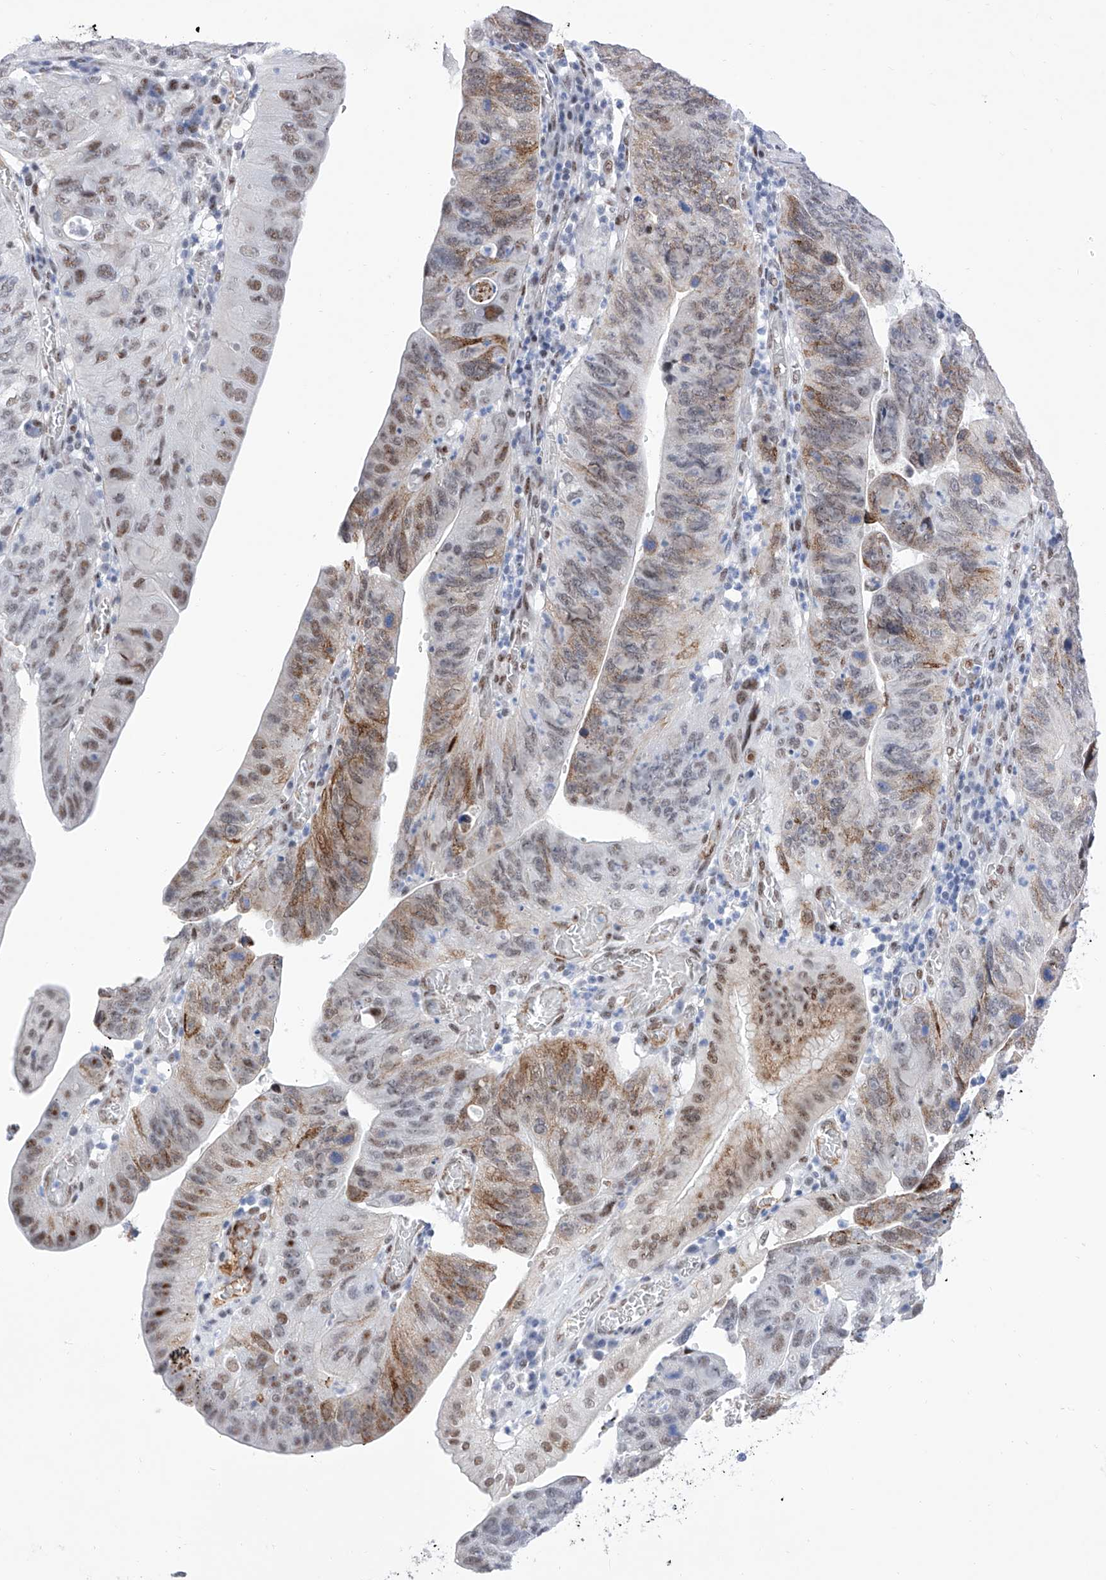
{"staining": {"intensity": "moderate", "quantity": "25%-75%", "location": "cytoplasmic/membranous,nuclear"}, "tissue": "stomach cancer", "cell_type": "Tumor cells", "image_type": "cancer", "snomed": [{"axis": "morphology", "description": "Adenocarcinoma, NOS"}, {"axis": "topography", "description": "Stomach"}], "caption": "Immunohistochemical staining of stomach cancer reveals moderate cytoplasmic/membranous and nuclear protein positivity in approximately 25%-75% of tumor cells.", "gene": "ATN1", "patient": {"sex": "female", "age": 59}}